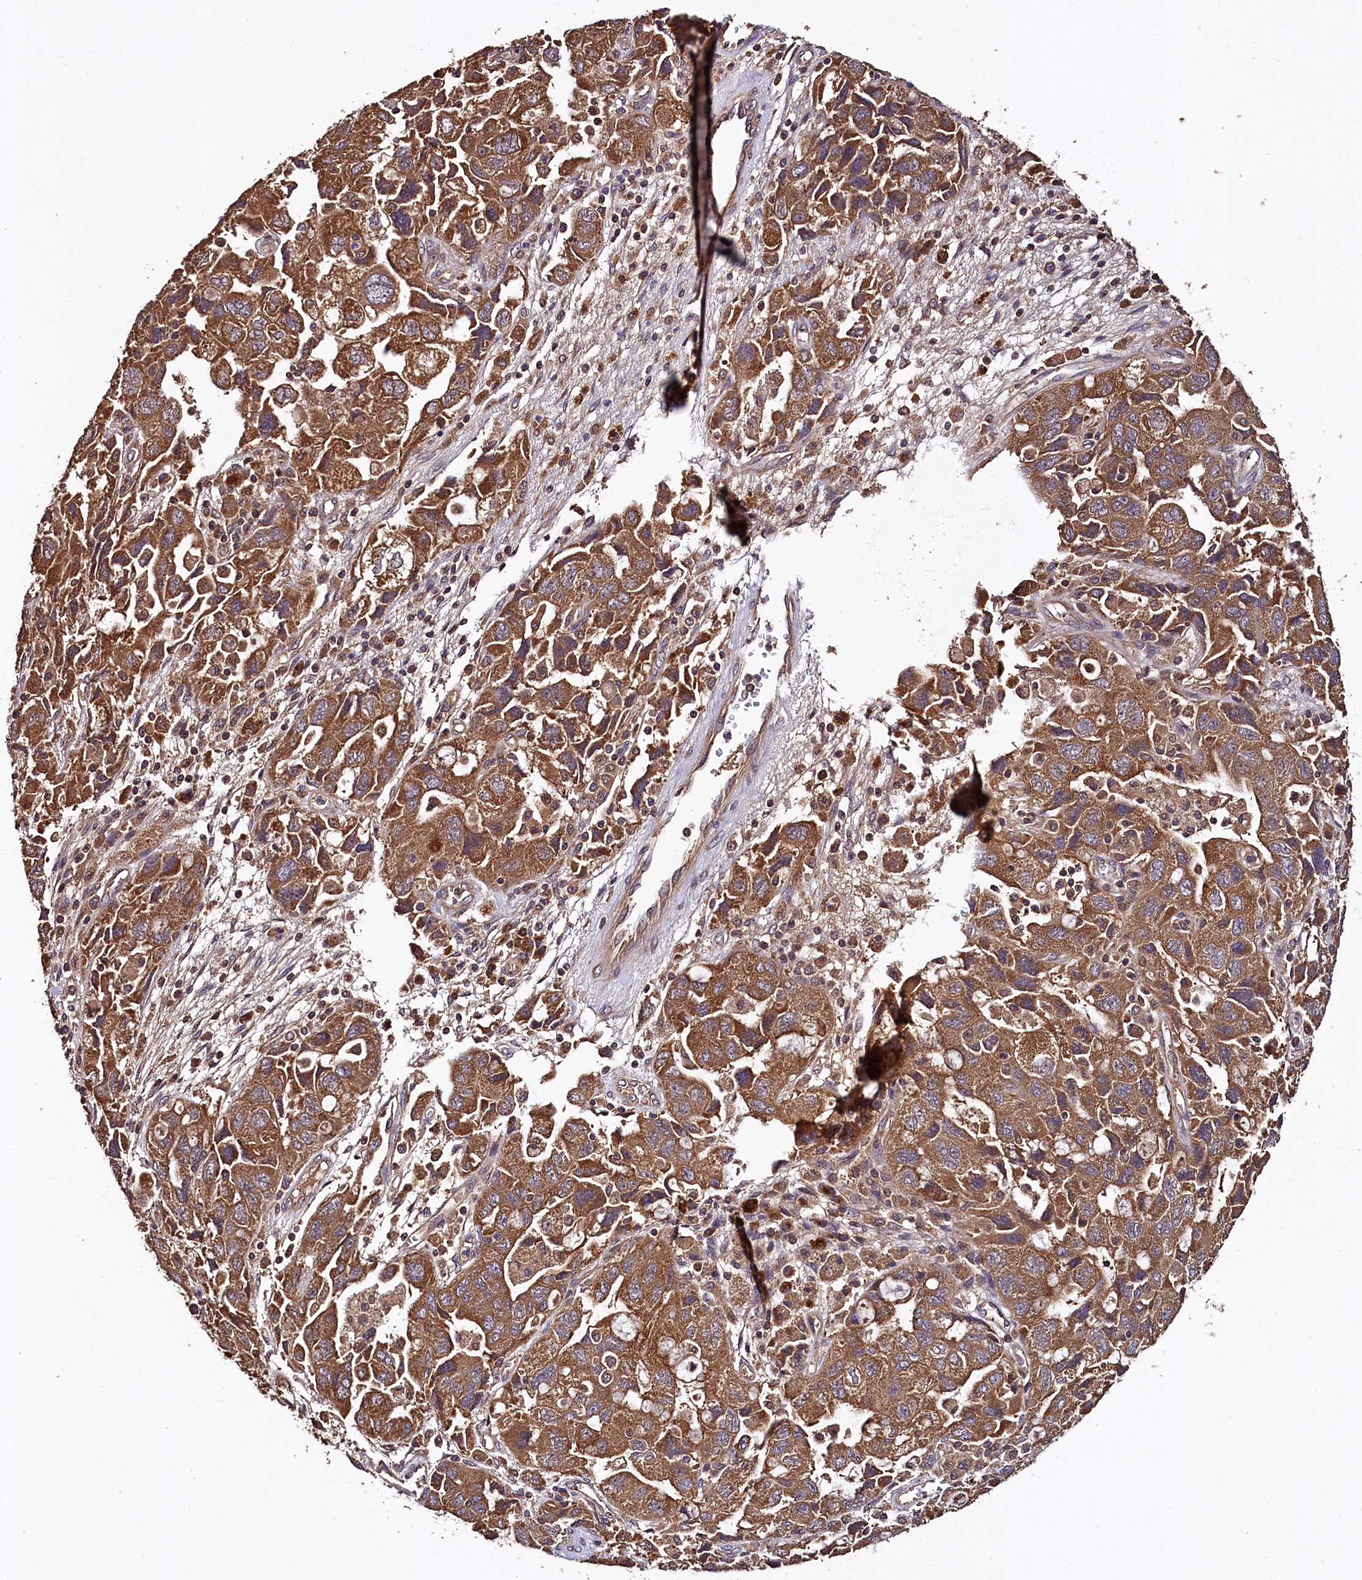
{"staining": {"intensity": "moderate", "quantity": ">75%", "location": "cytoplasmic/membranous"}, "tissue": "ovarian cancer", "cell_type": "Tumor cells", "image_type": "cancer", "snomed": [{"axis": "morphology", "description": "Carcinoma, NOS"}, {"axis": "morphology", "description": "Cystadenocarcinoma, serous, NOS"}, {"axis": "topography", "description": "Ovary"}], "caption": "Immunohistochemical staining of human ovarian carcinoma reveals medium levels of moderate cytoplasmic/membranous protein expression in approximately >75% of tumor cells.", "gene": "KLC2", "patient": {"sex": "female", "age": 69}}